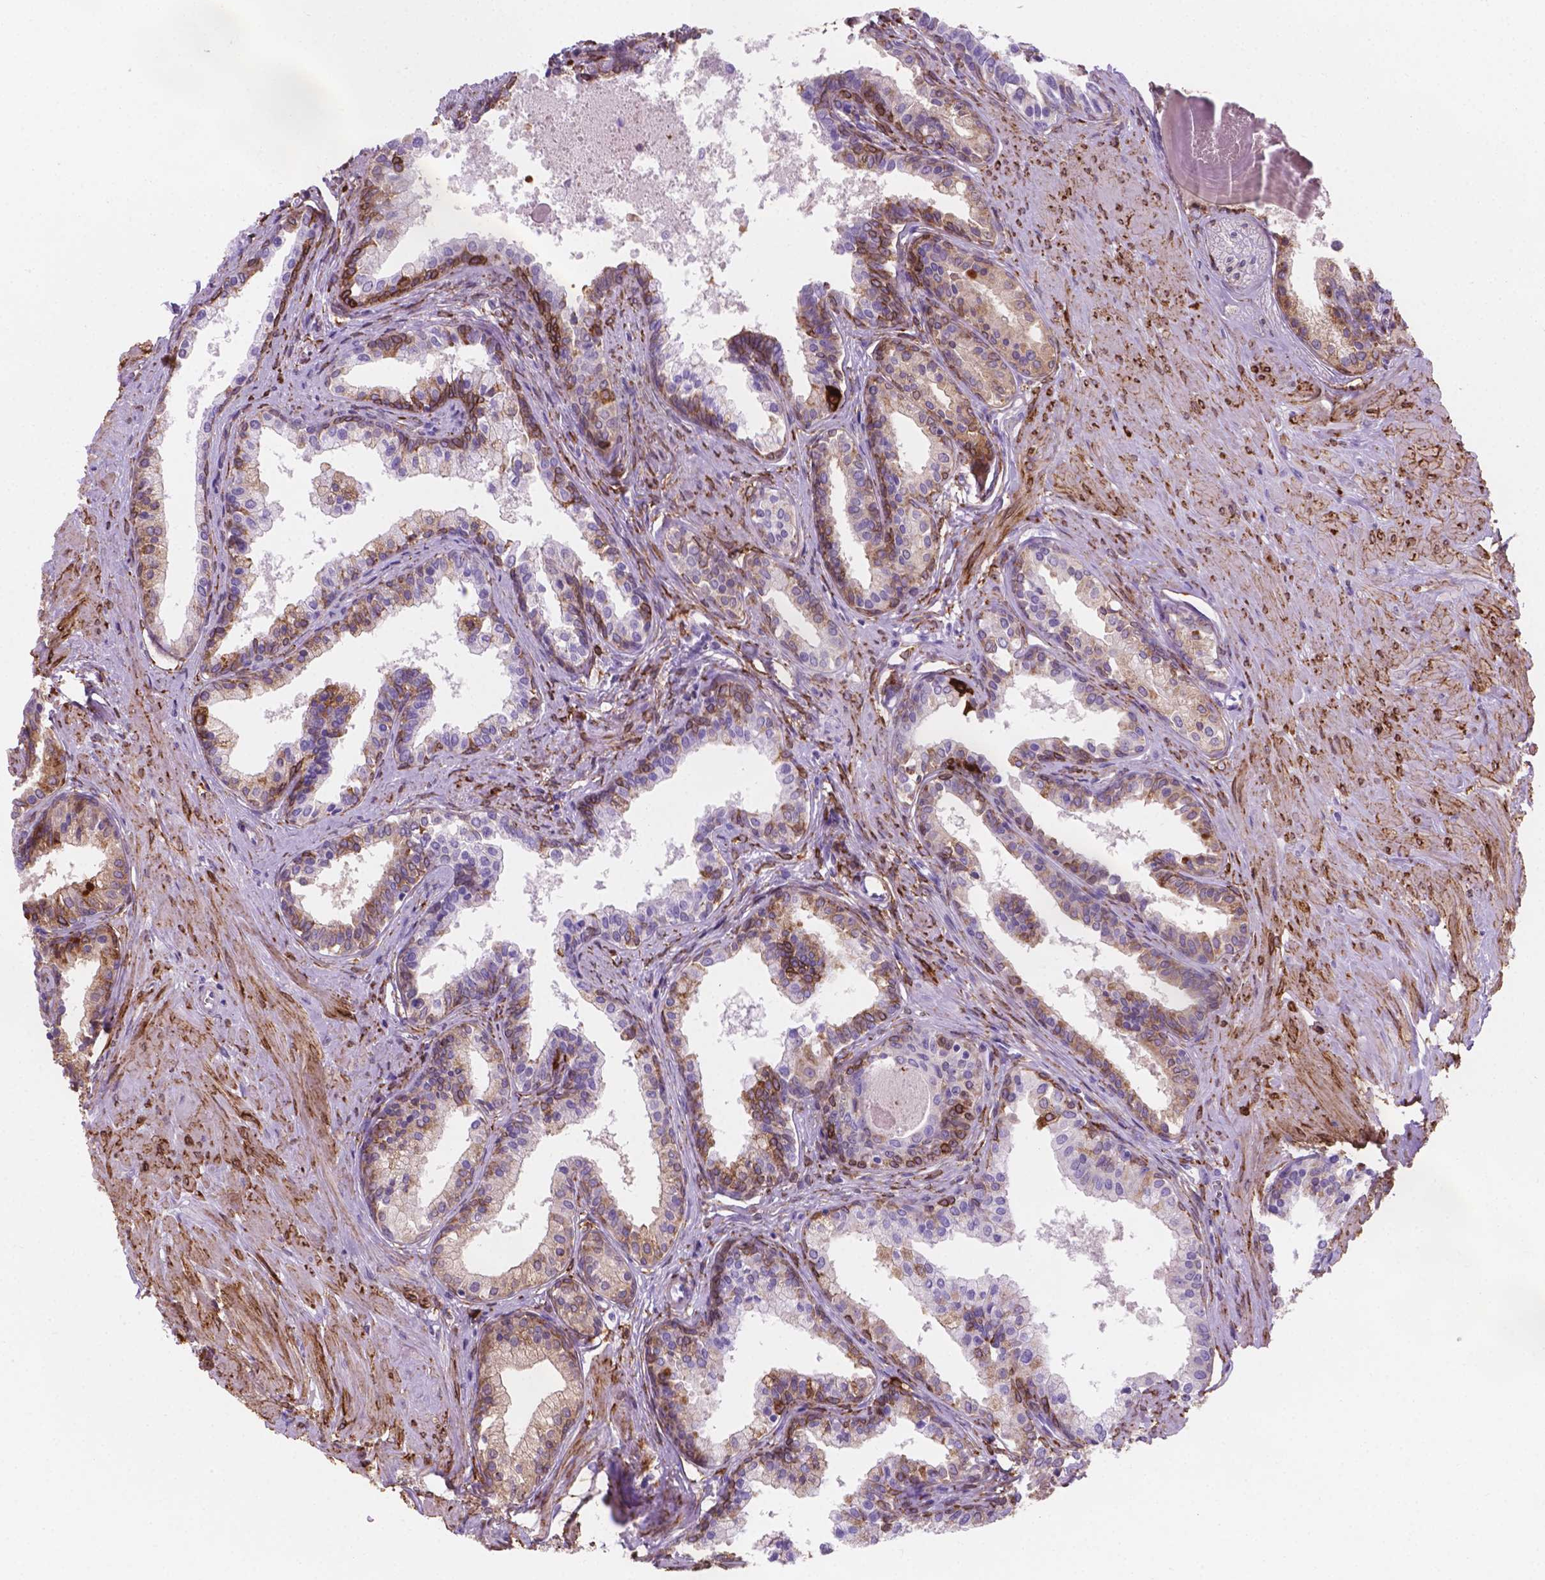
{"staining": {"intensity": "strong", "quantity": "<25%", "location": "cytoplasmic/membranous"}, "tissue": "prostate", "cell_type": "Glandular cells", "image_type": "normal", "snomed": [{"axis": "morphology", "description": "Normal tissue, NOS"}, {"axis": "topography", "description": "Prostate"}], "caption": "Immunohistochemical staining of unremarkable prostate reveals strong cytoplasmic/membranous protein positivity in approximately <25% of glandular cells.", "gene": "MACF1", "patient": {"sex": "male", "age": 61}}